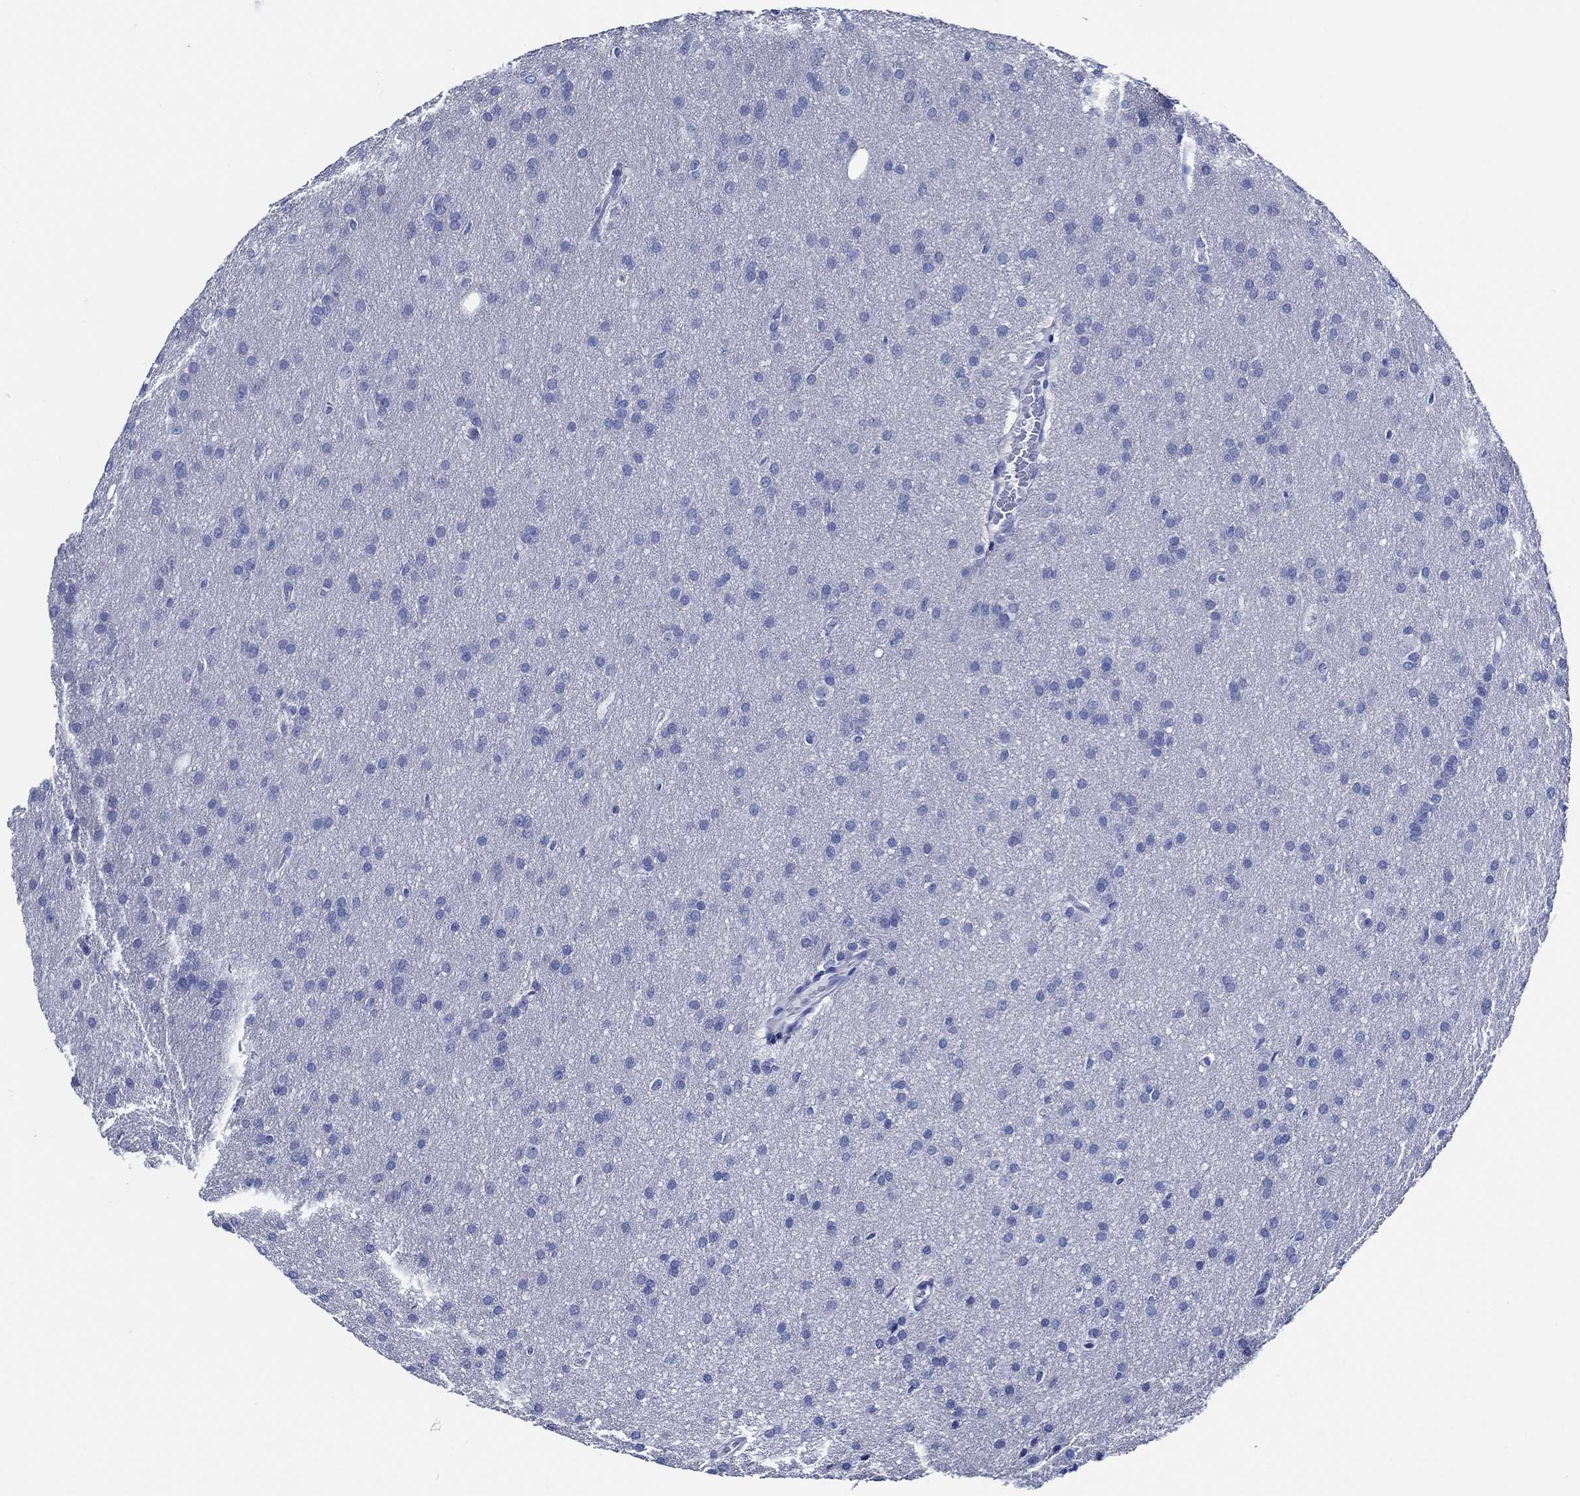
{"staining": {"intensity": "negative", "quantity": "none", "location": "none"}, "tissue": "glioma", "cell_type": "Tumor cells", "image_type": "cancer", "snomed": [{"axis": "morphology", "description": "Glioma, malignant, Low grade"}, {"axis": "topography", "description": "Brain"}], "caption": "An image of human malignant glioma (low-grade) is negative for staining in tumor cells.", "gene": "WDR62", "patient": {"sex": "female", "age": 32}}